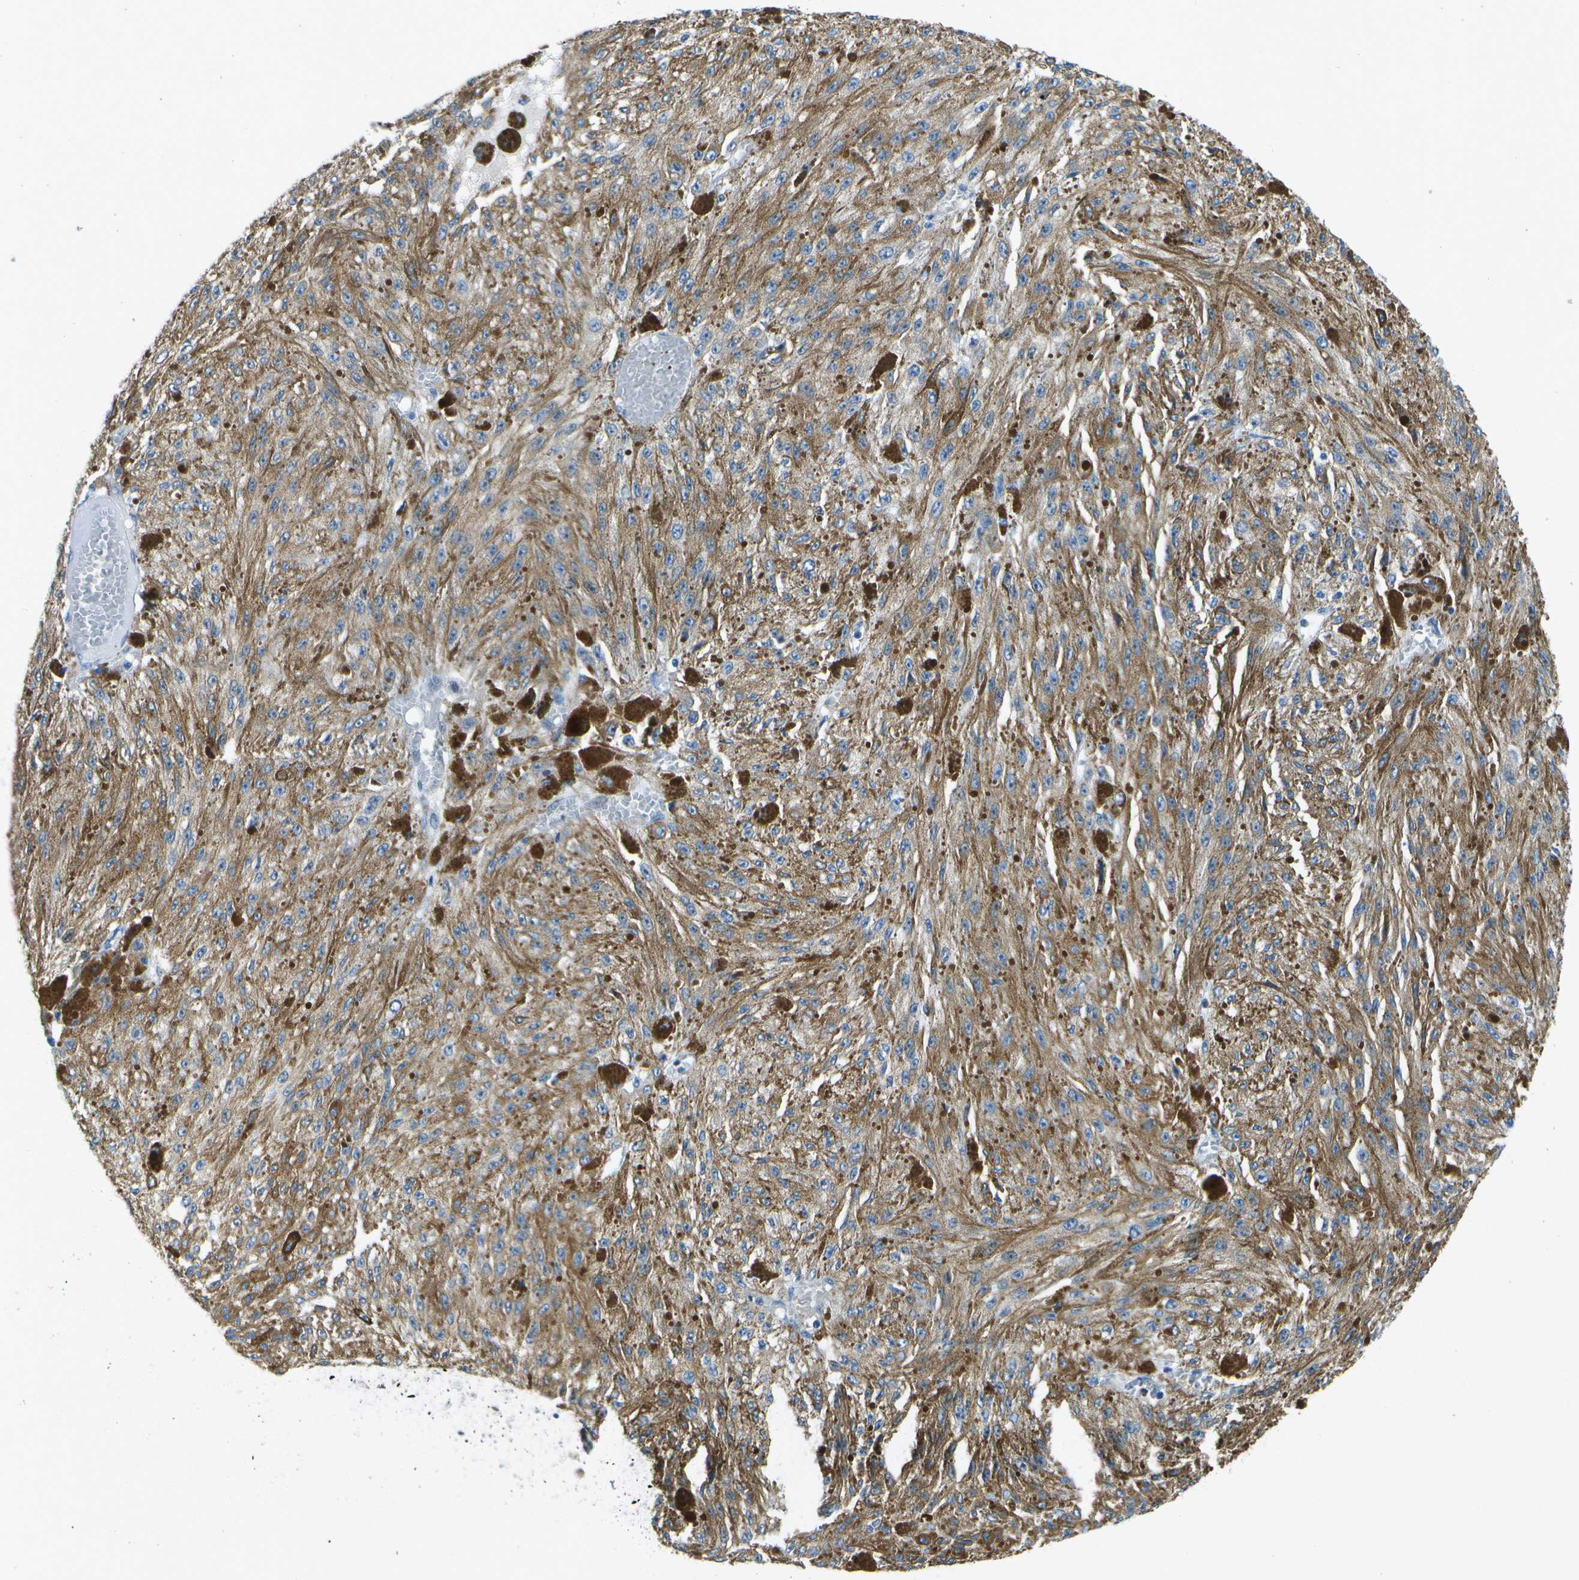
{"staining": {"intensity": "weak", "quantity": ">75%", "location": "cytoplasmic/membranous"}, "tissue": "melanoma", "cell_type": "Tumor cells", "image_type": "cancer", "snomed": [{"axis": "morphology", "description": "Malignant melanoma, NOS"}, {"axis": "topography", "description": "Other"}], "caption": "Immunohistochemistry (IHC) micrograph of human malignant melanoma stained for a protein (brown), which displays low levels of weak cytoplasmic/membranous staining in approximately >75% of tumor cells.", "gene": "DSE", "patient": {"sex": "male", "age": 79}}